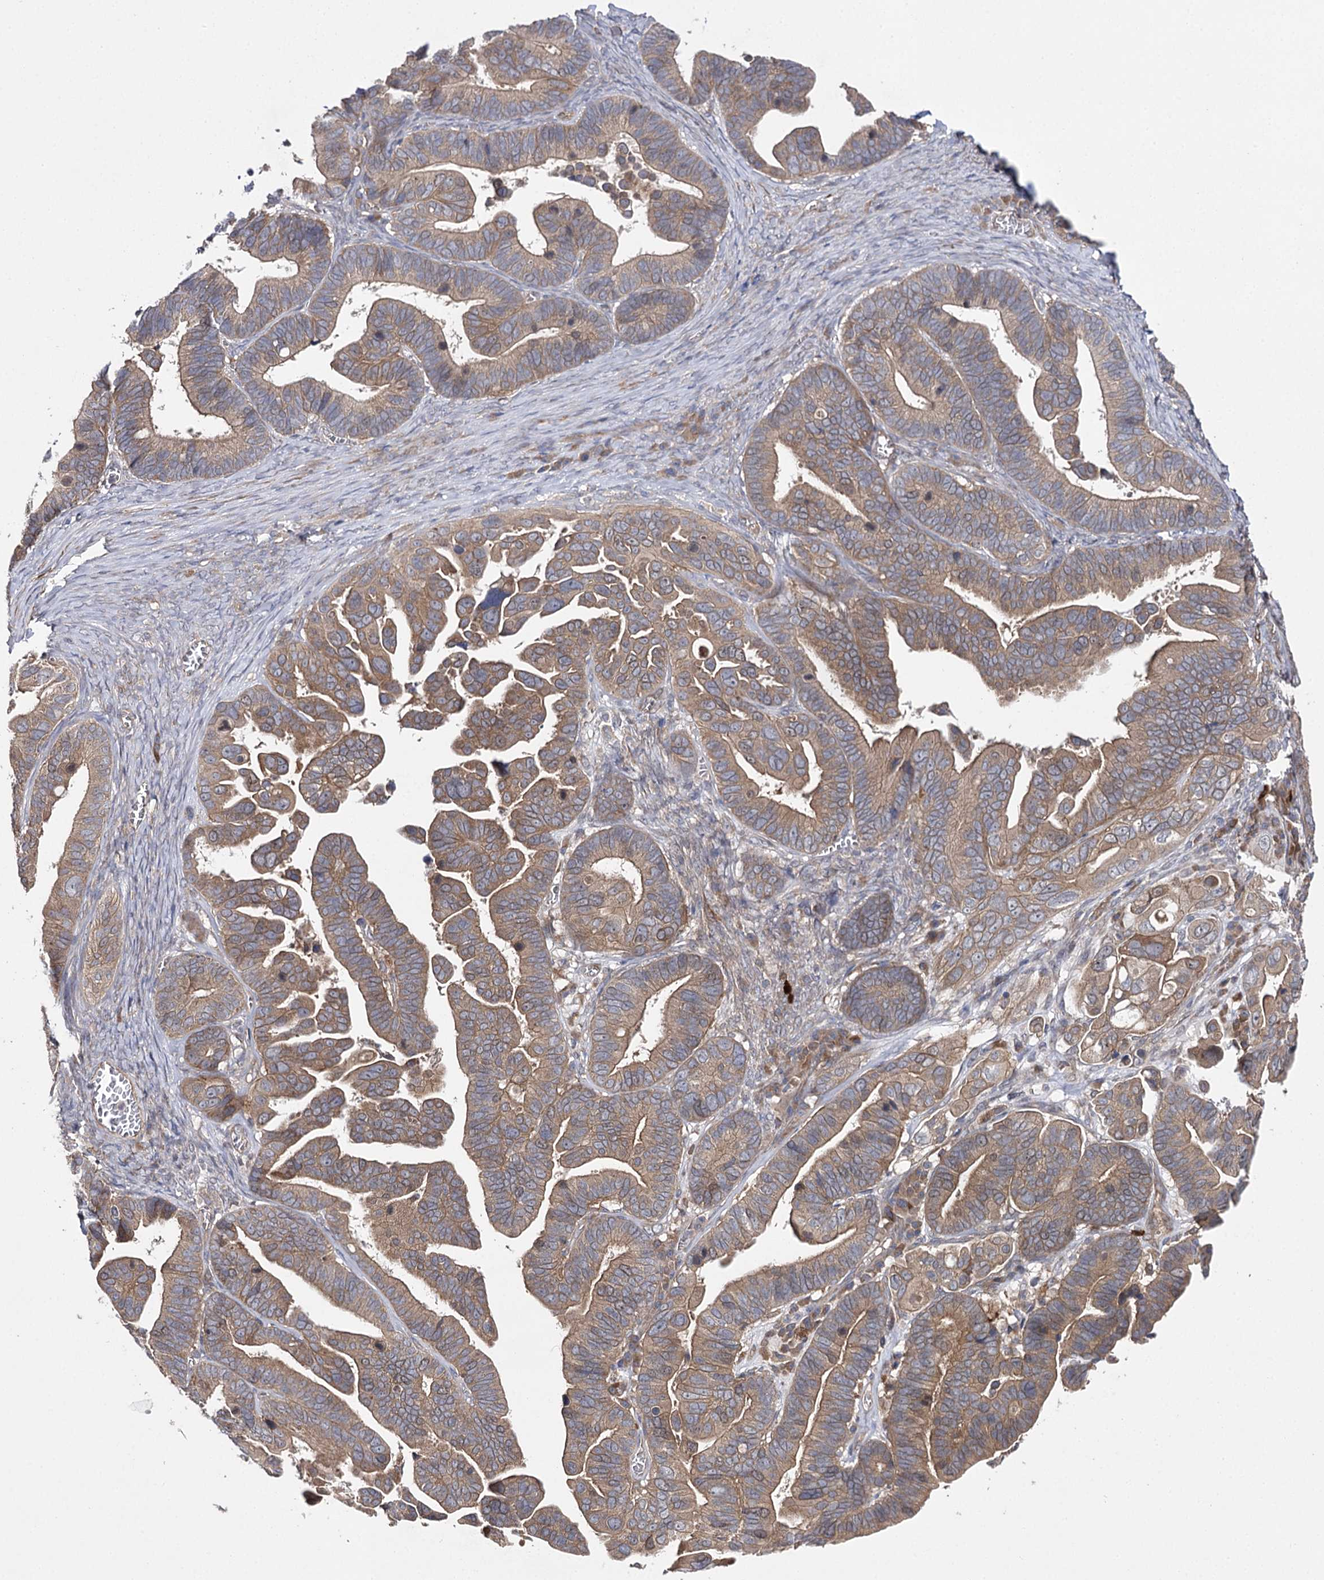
{"staining": {"intensity": "moderate", "quantity": ">75%", "location": "cytoplasmic/membranous"}, "tissue": "ovarian cancer", "cell_type": "Tumor cells", "image_type": "cancer", "snomed": [{"axis": "morphology", "description": "Cystadenocarcinoma, serous, NOS"}, {"axis": "topography", "description": "Ovary"}], "caption": "Ovarian cancer tissue reveals moderate cytoplasmic/membranous expression in about >75% of tumor cells, visualized by immunohistochemistry. Using DAB (3,3'-diaminobenzidine) (brown) and hematoxylin (blue) stains, captured at high magnification using brightfield microscopy.", "gene": "BCR", "patient": {"sex": "female", "age": 56}}